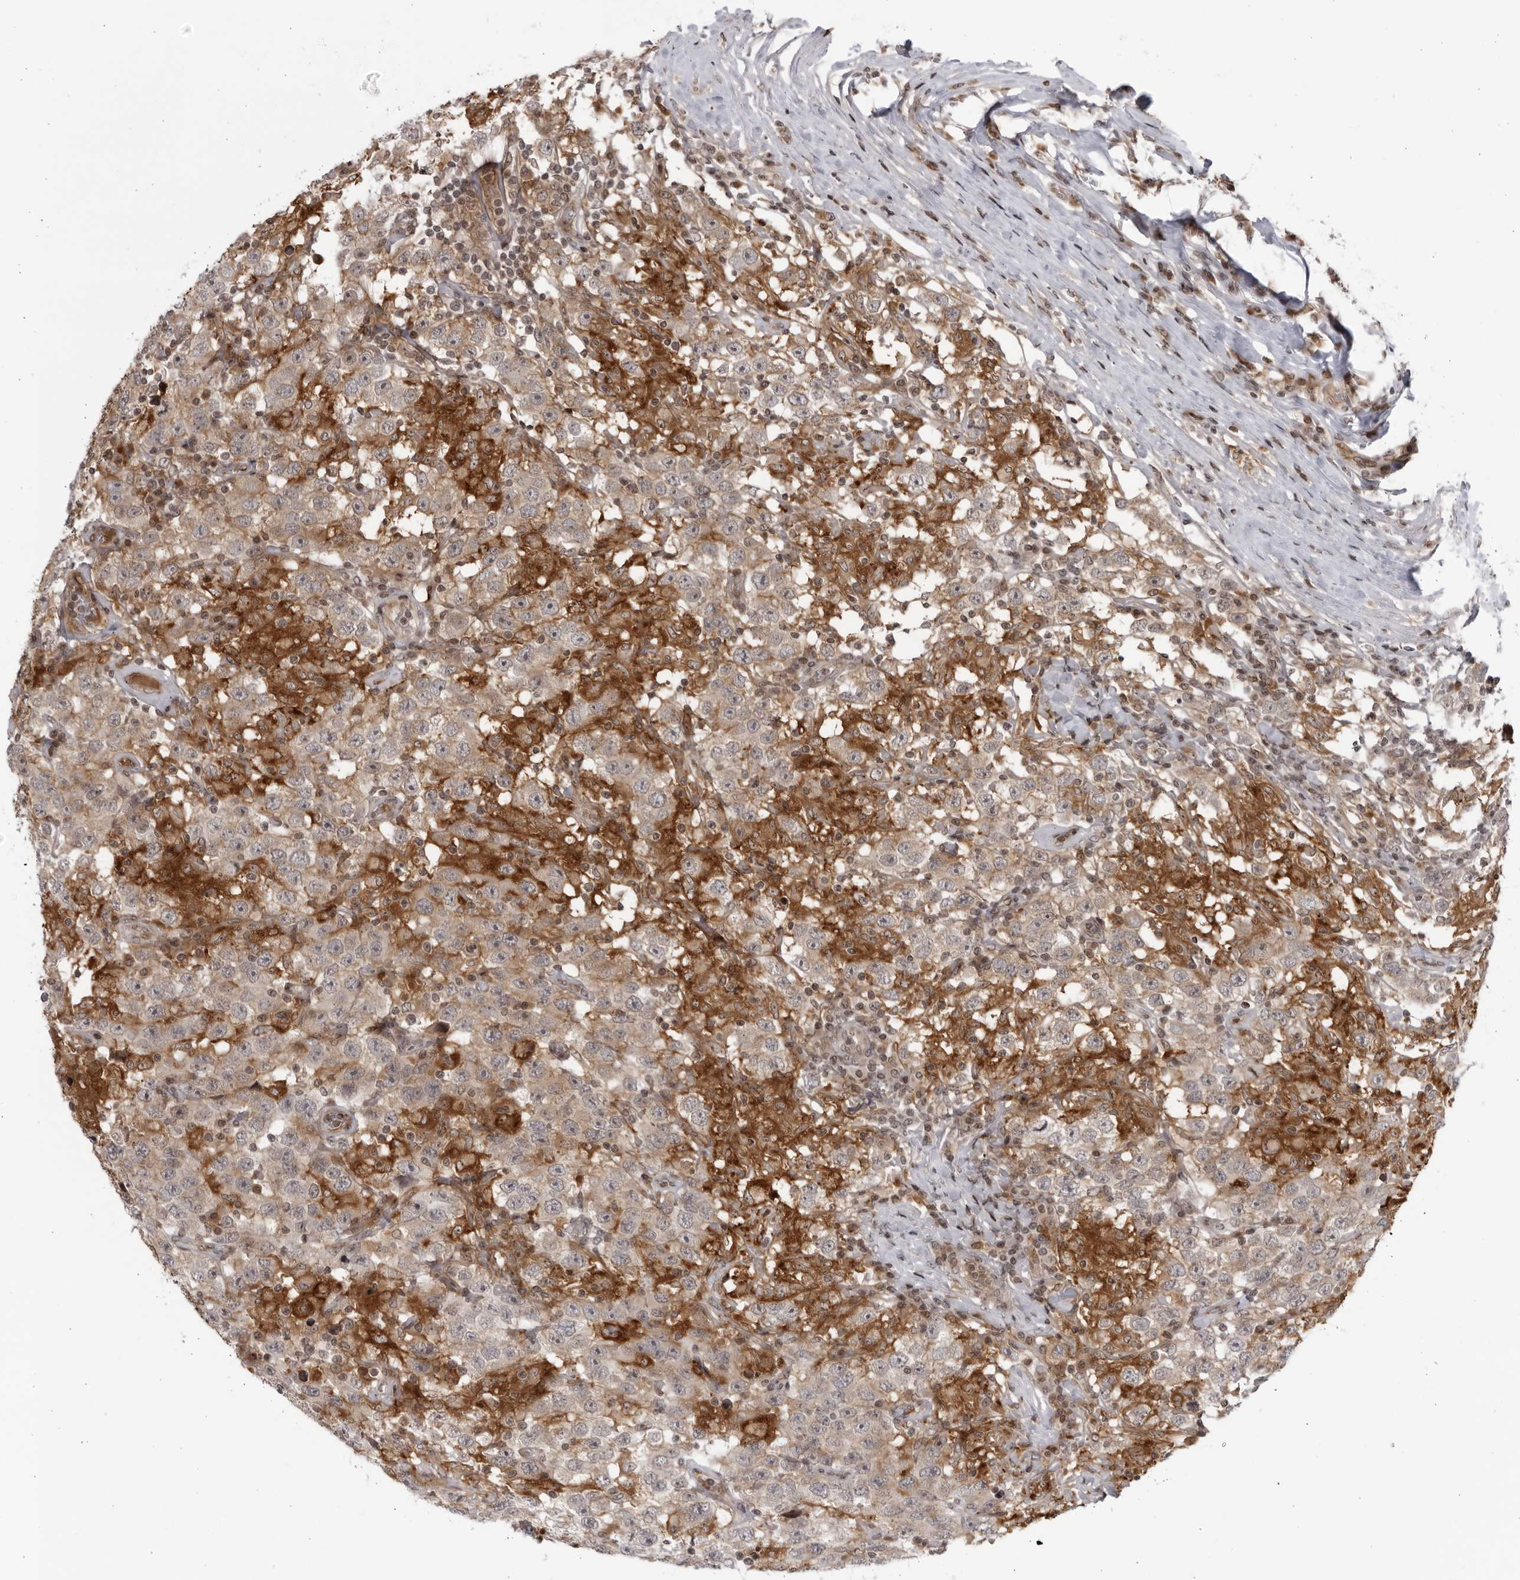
{"staining": {"intensity": "weak", "quantity": ">75%", "location": "cytoplasmic/membranous"}, "tissue": "testis cancer", "cell_type": "Tumor cells", "image_type": "cancer", "snomed": [{"axis": "morphology", "description": "Seminoma, NOS"}, {"axis": "topography", "description": "Testis"}], "caption": "Immunohistochemical staining of testis seminoma reveals weak cytoplasmic/membranous protein expression in about >75% of tumor cells.", "gene": "DTL", "patient": {"sex": "male", "age": 41}}